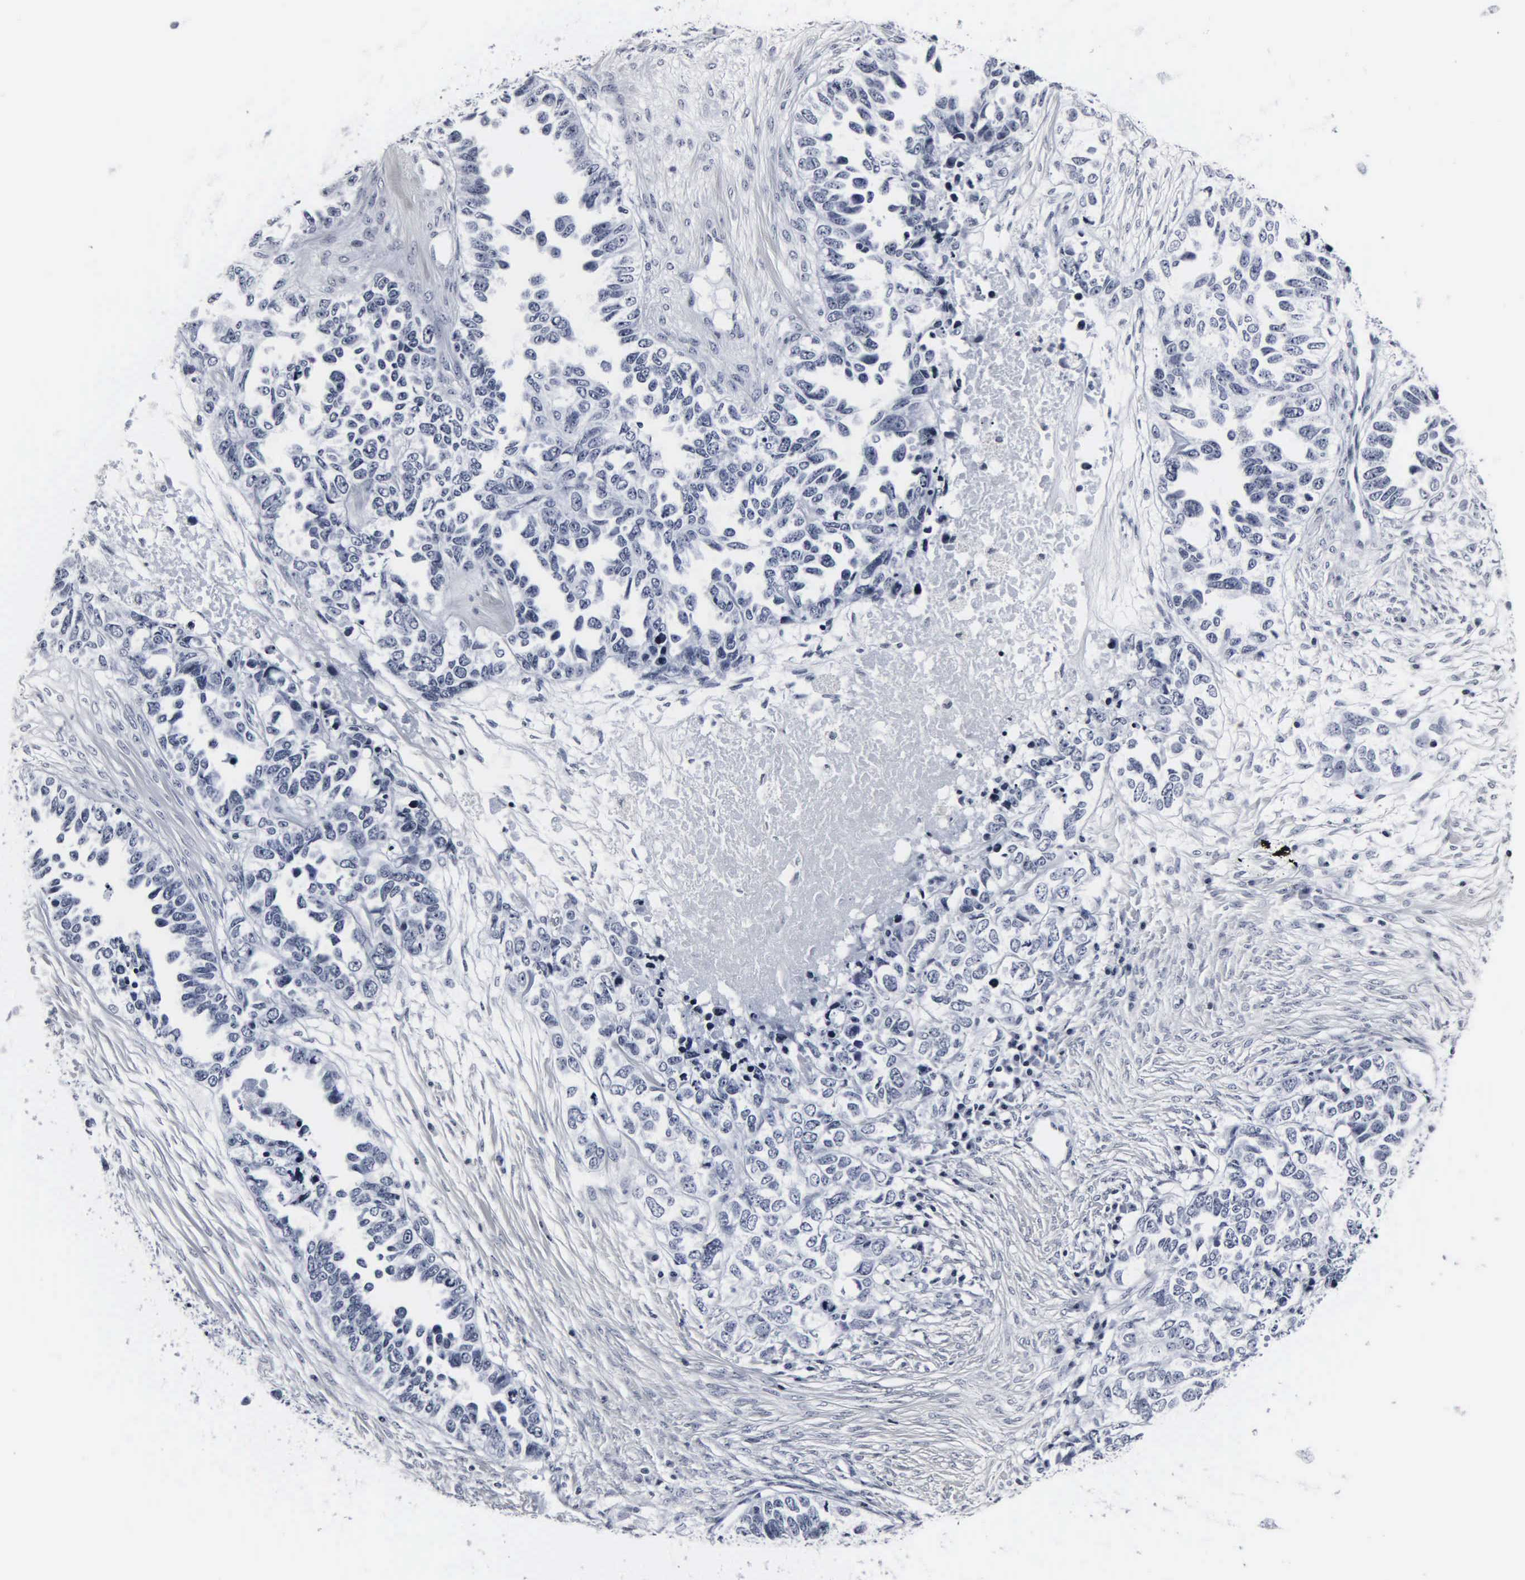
{"staining": {"intensity": "negative", "quantity": "none", "location": "none"}, "tissue": "ovarian cancer", "cell_type": "Tumor cells", "image_type": "cancer", "snomed": [{"axis": "morphology", "description": "Cystadenocarcinoma, serous, NOS"}, {"axis": "topography", "description": "Ovary"}], "caption": "Ovarian cancer stained for a protein using immunohistochemistry exhibits no staining tumor cells.", "gene": "DGCR2", "patient": {"sex": "female", "age": 82}}